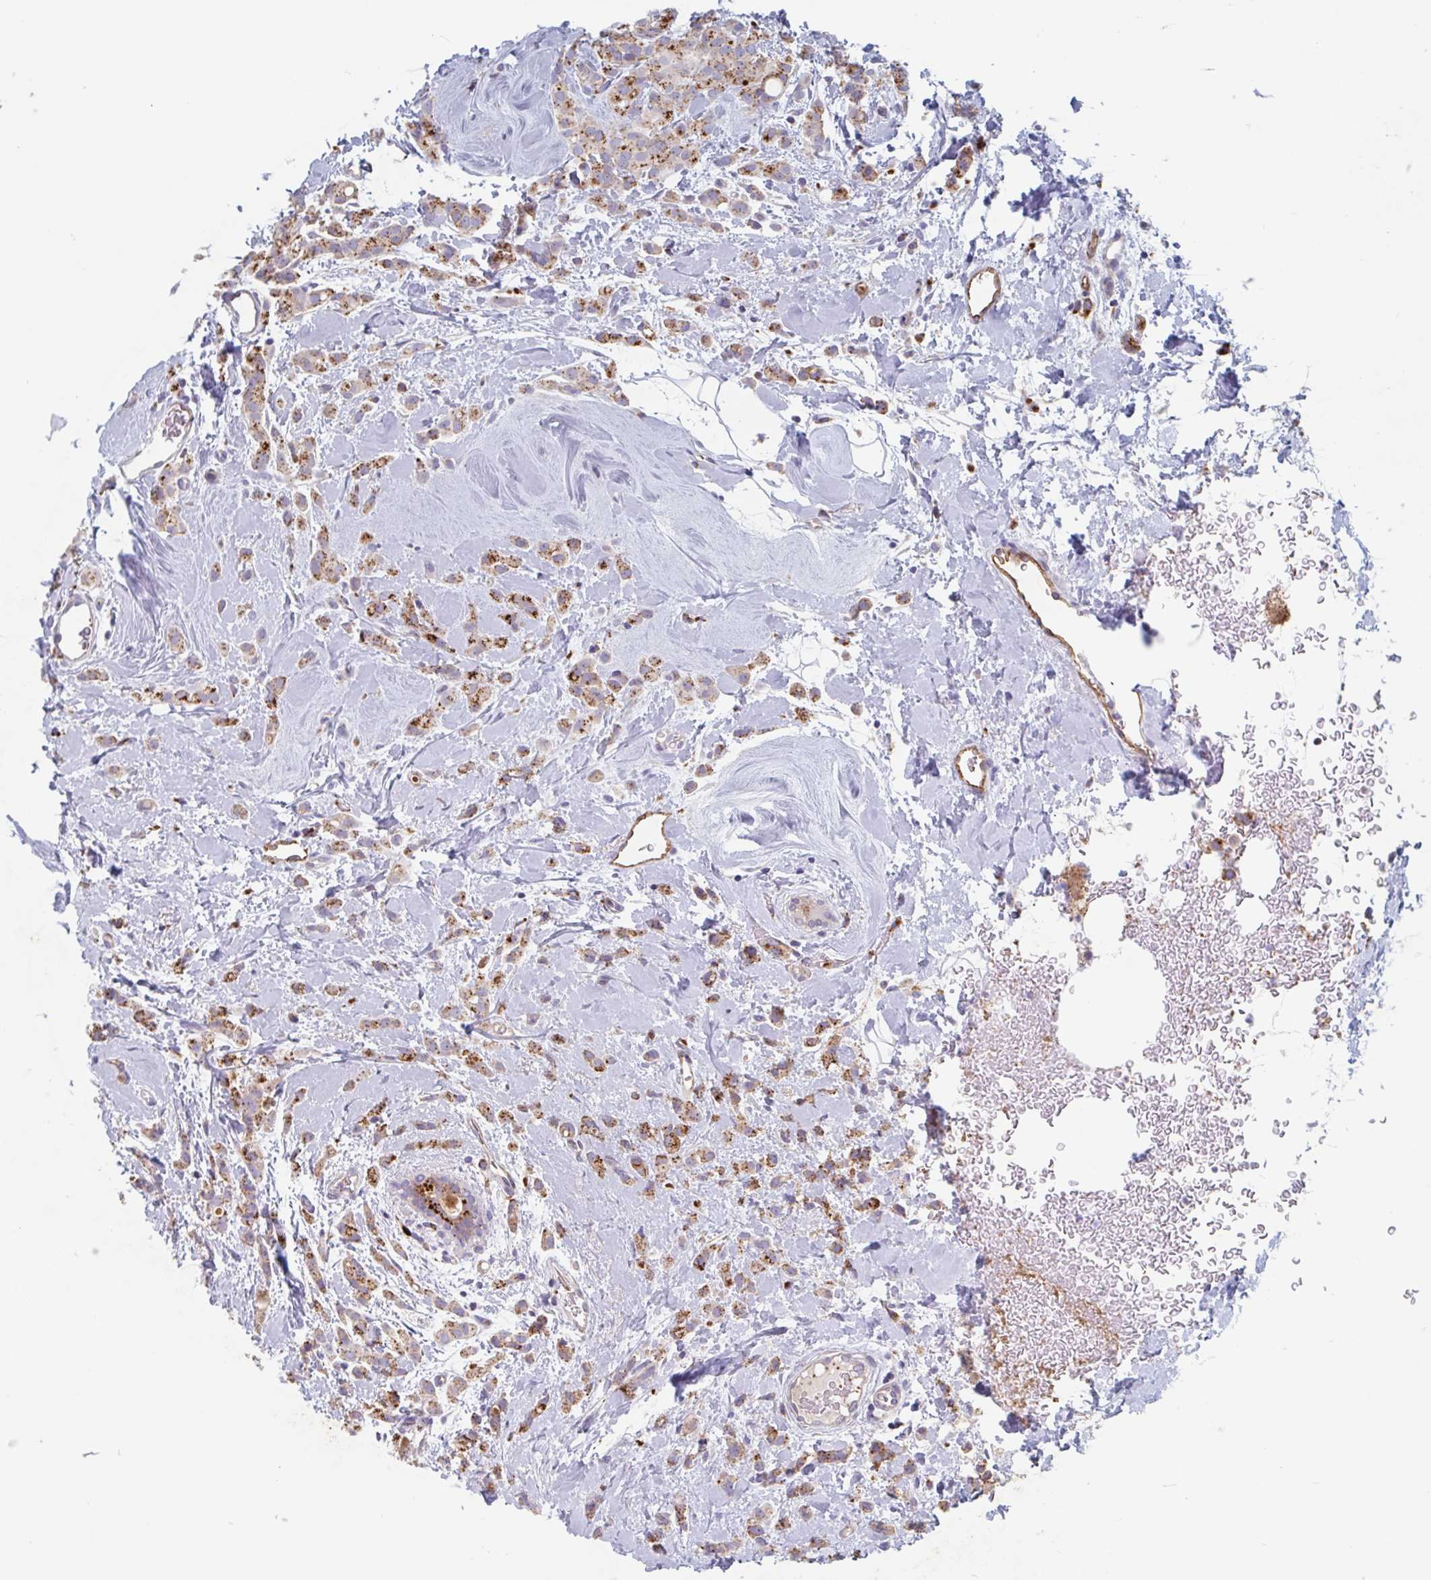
{"staining": {"intensity": "strong", "quantity": ">75%", "location": "cytoplasmic/membranous"}, "tissue": "breast cancer", "cell_type": "Tumor cells", "image_type": "cancer", "snomed": [{"axis": "morphology", "description": "Lobular carcinoma"}, {"axis": "topography", "description": "Breast"}], "caption": "IHC (DAB) staining of human breast lobular carcinoma exhibits strong cytoplasmic/membranous protein expression in approximately >75% of tumor cells.", "gene": "MANBA", "patient": {"sex": "female", "age": 68}}